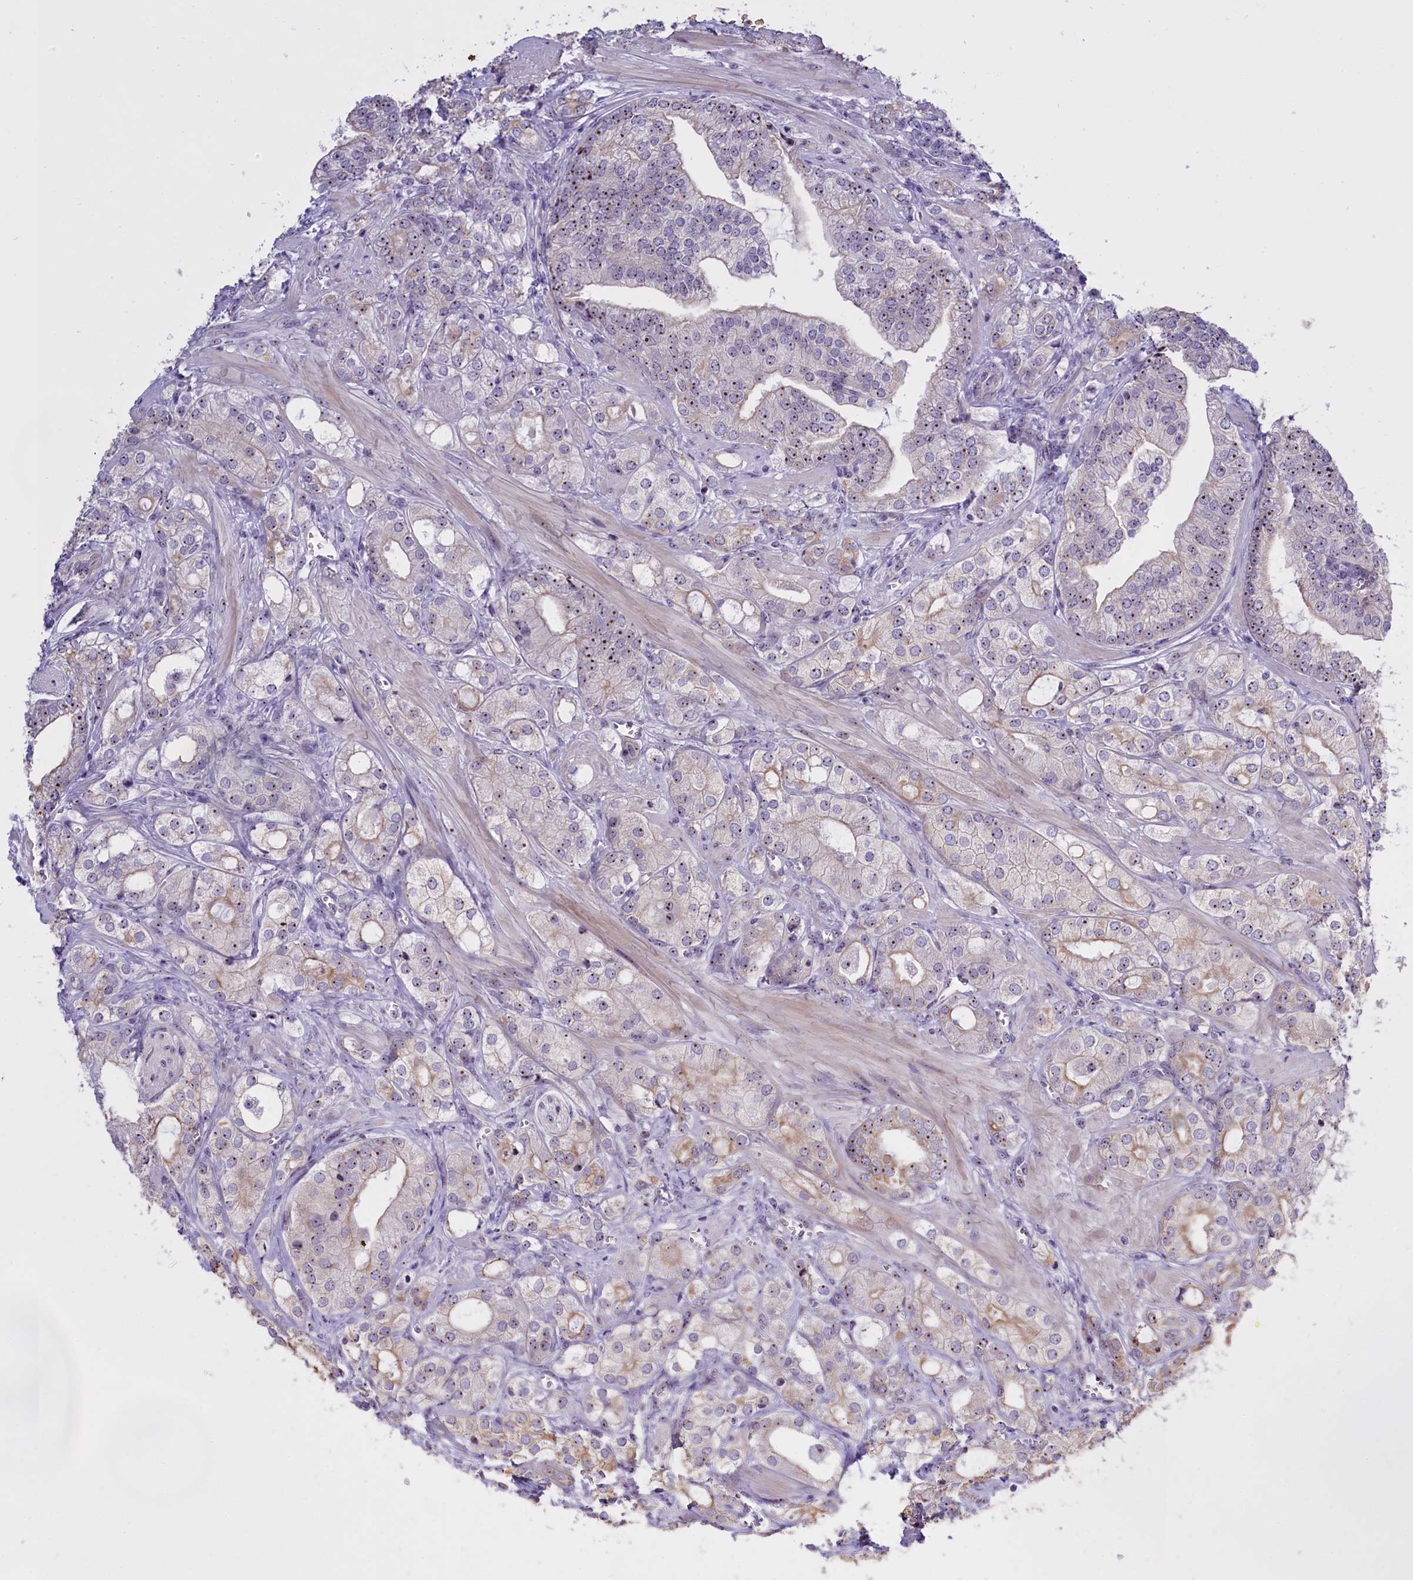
{"staining": {"intensity": "moderate", "quantity": "25%-75%", "location": "nuclear"}, "tissue": "prostate cancer", "cell_type": "Tumor cells", "image_type": "cancer", "snomed": [{"axis": "morphology", "description": "Adenocarcinoma, High grade"}, {"axis": "topography", "description": "Prostate"}], "caption": "Human prostate high-grade adenocarcinoma stained with a protein marker exhibits moderate staining in tumor cells.", "gene": "TBL3", "patient": {"sex": "male", "age": 50}}